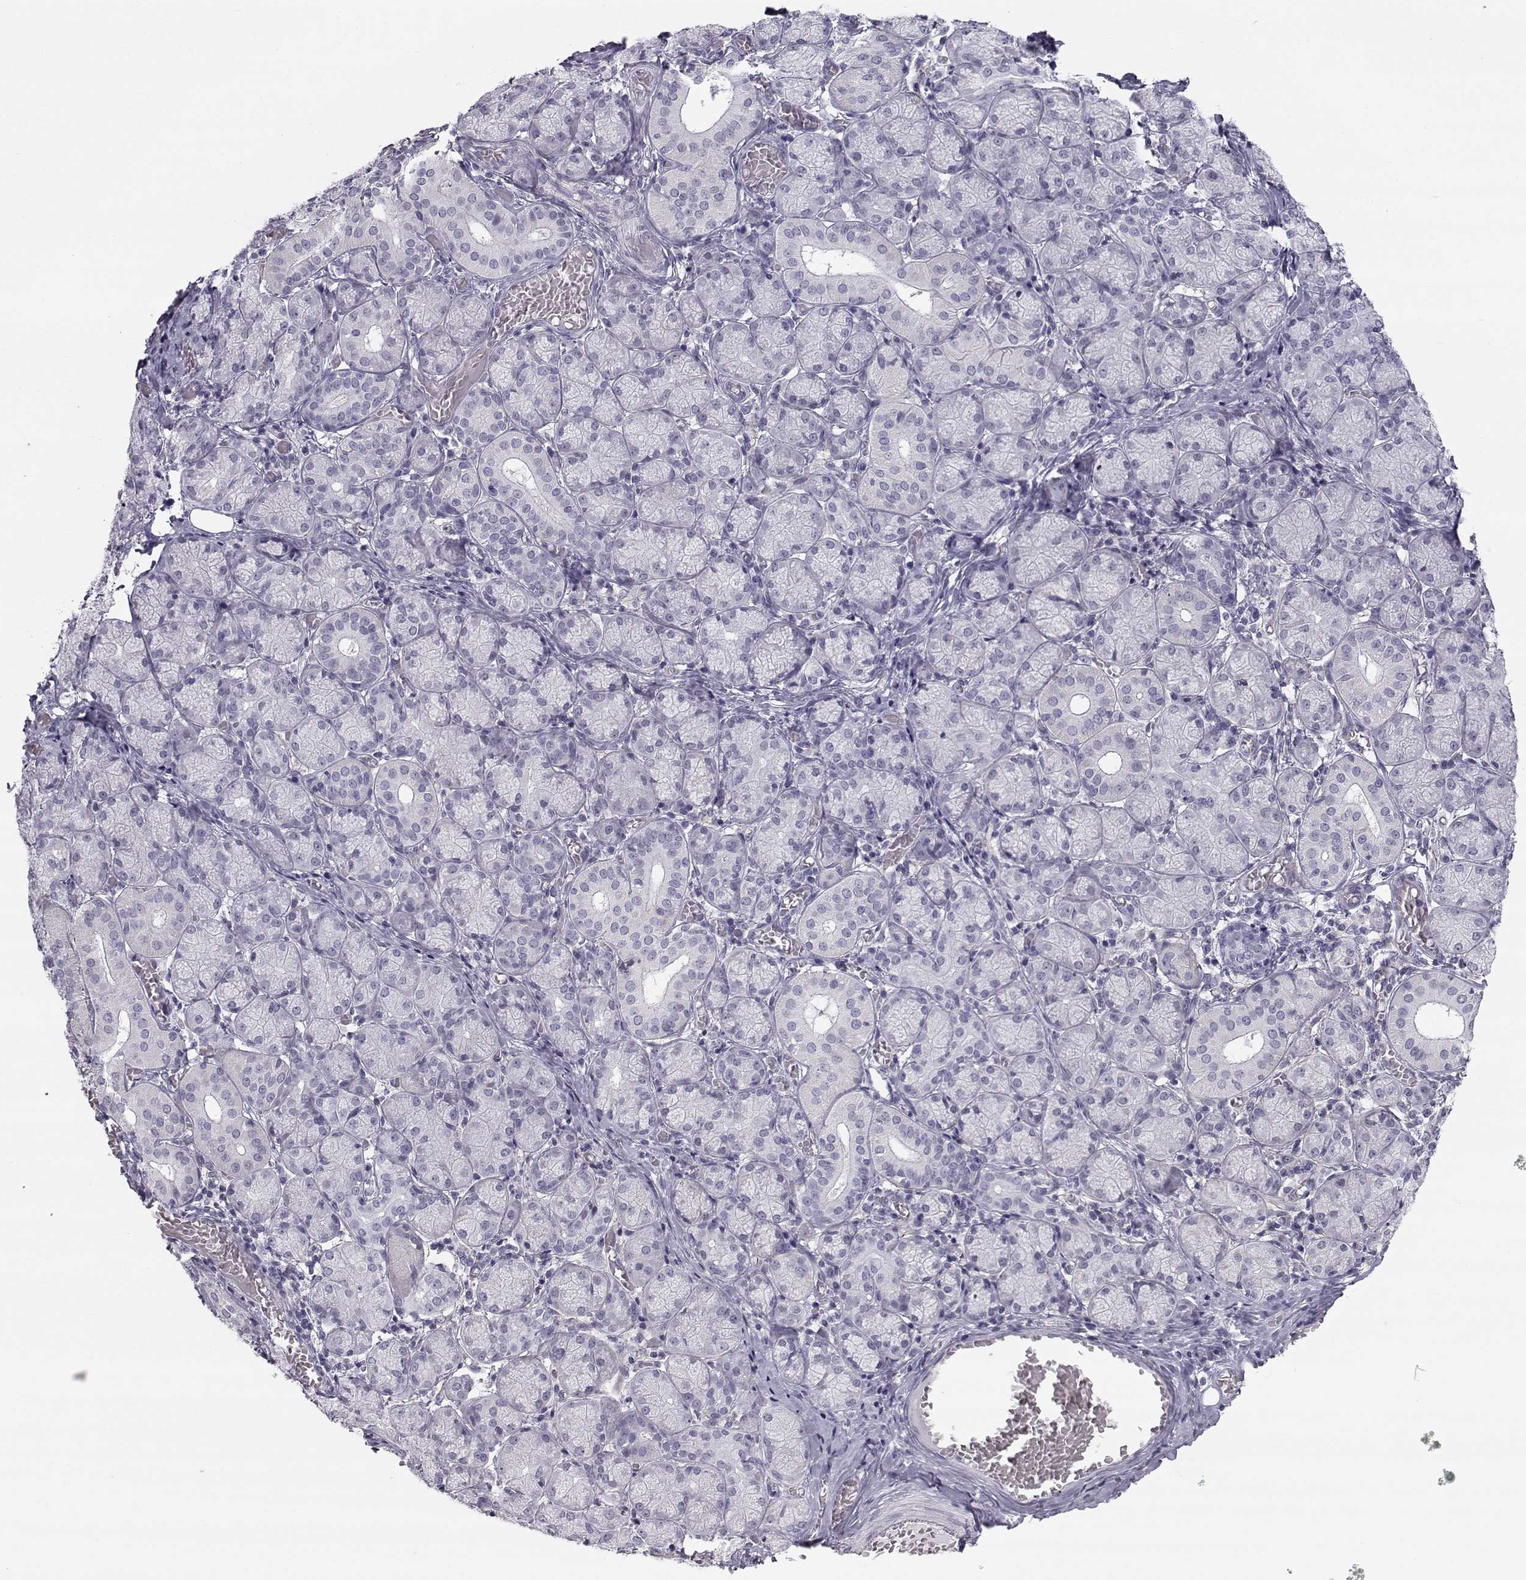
{"staining": {"intensity": "negative", "quantity": "none", "location": "none"}, "tissue": "salivary gland", "cell_type": "Glandular cells", "image_type": "normal", "snomed": [{"axis": "morphology", "description": "Normal tissue, NOS"}, {"axis": "topography", "description": "Salivary gland"}, {"axis": "topography", "description": "Peripheral nerve tissue"}], "caption": "Immunohistochemistry (IHC) micrograph of unremarkable salivary gland stained for a protein (brown), which exhibits no expression in glandular cells. (Immunohistochemistry, brightfield microscopy, high magnification).", "gene": "SPDYE4", "patient": {"sex": "female", "age": 24}}